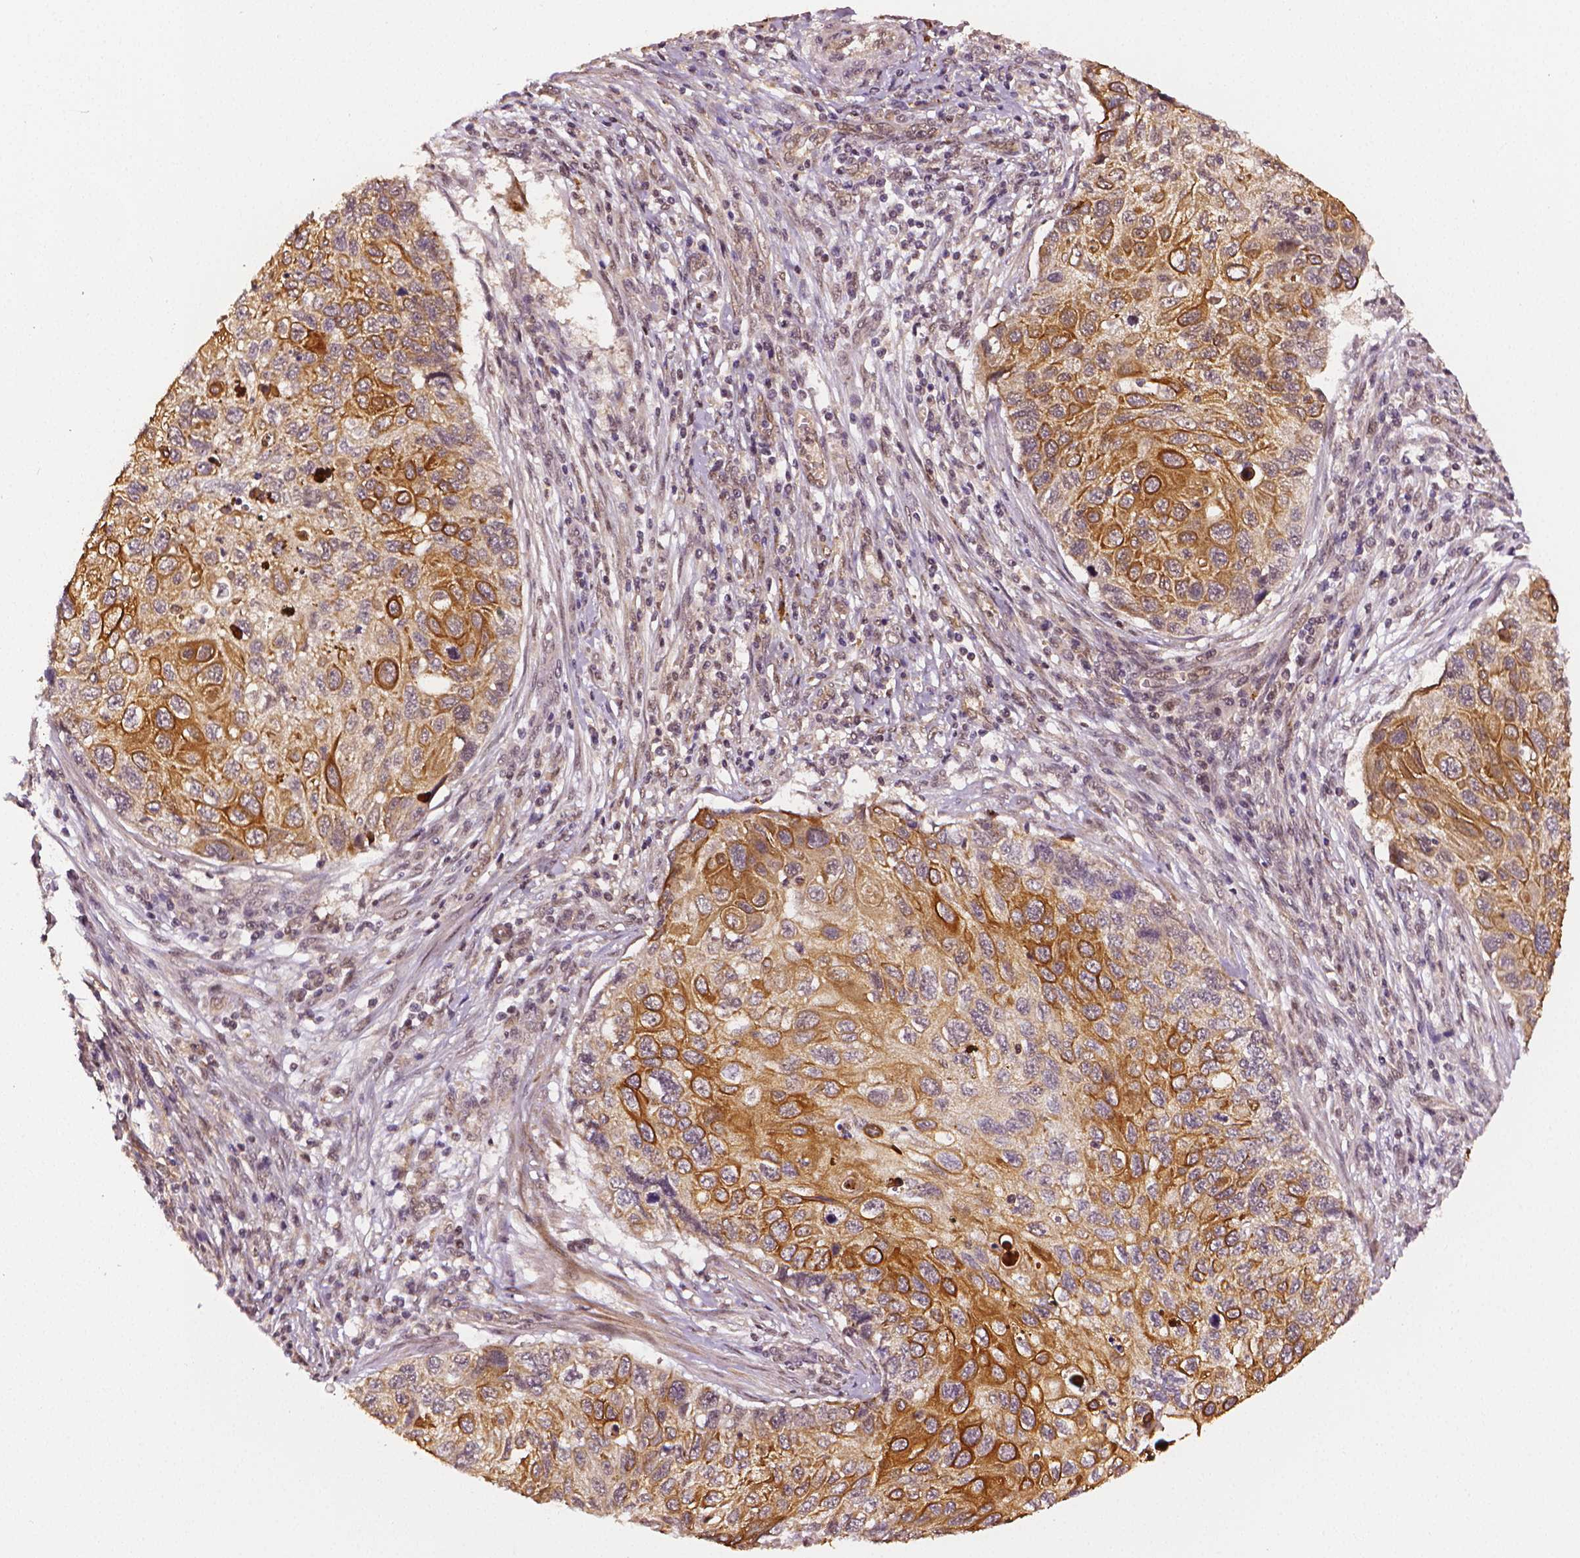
{"staining": {"intensity": "moderate", "quantity": "25%-75%", "location": "cytoplasmic/membranous"}, "tissue": "cervical cancer", "cell_type": "Tumor cells", "image_type": "cancer", "snomed": [{"axis": "morphology", "description": "Squamous cell carcinoma, NOS"}, {"axis": "topography", "description": "Cervix"}], "caption": "A medium amount of moderate cytoplasmic/membranous positivity is present in approximately 25%-75% of tumor cells in cervical cancer (squamous cell carcinoma) tissue.", "gene": "STAT3", "patient": {"sex": "female", "age": 70}}